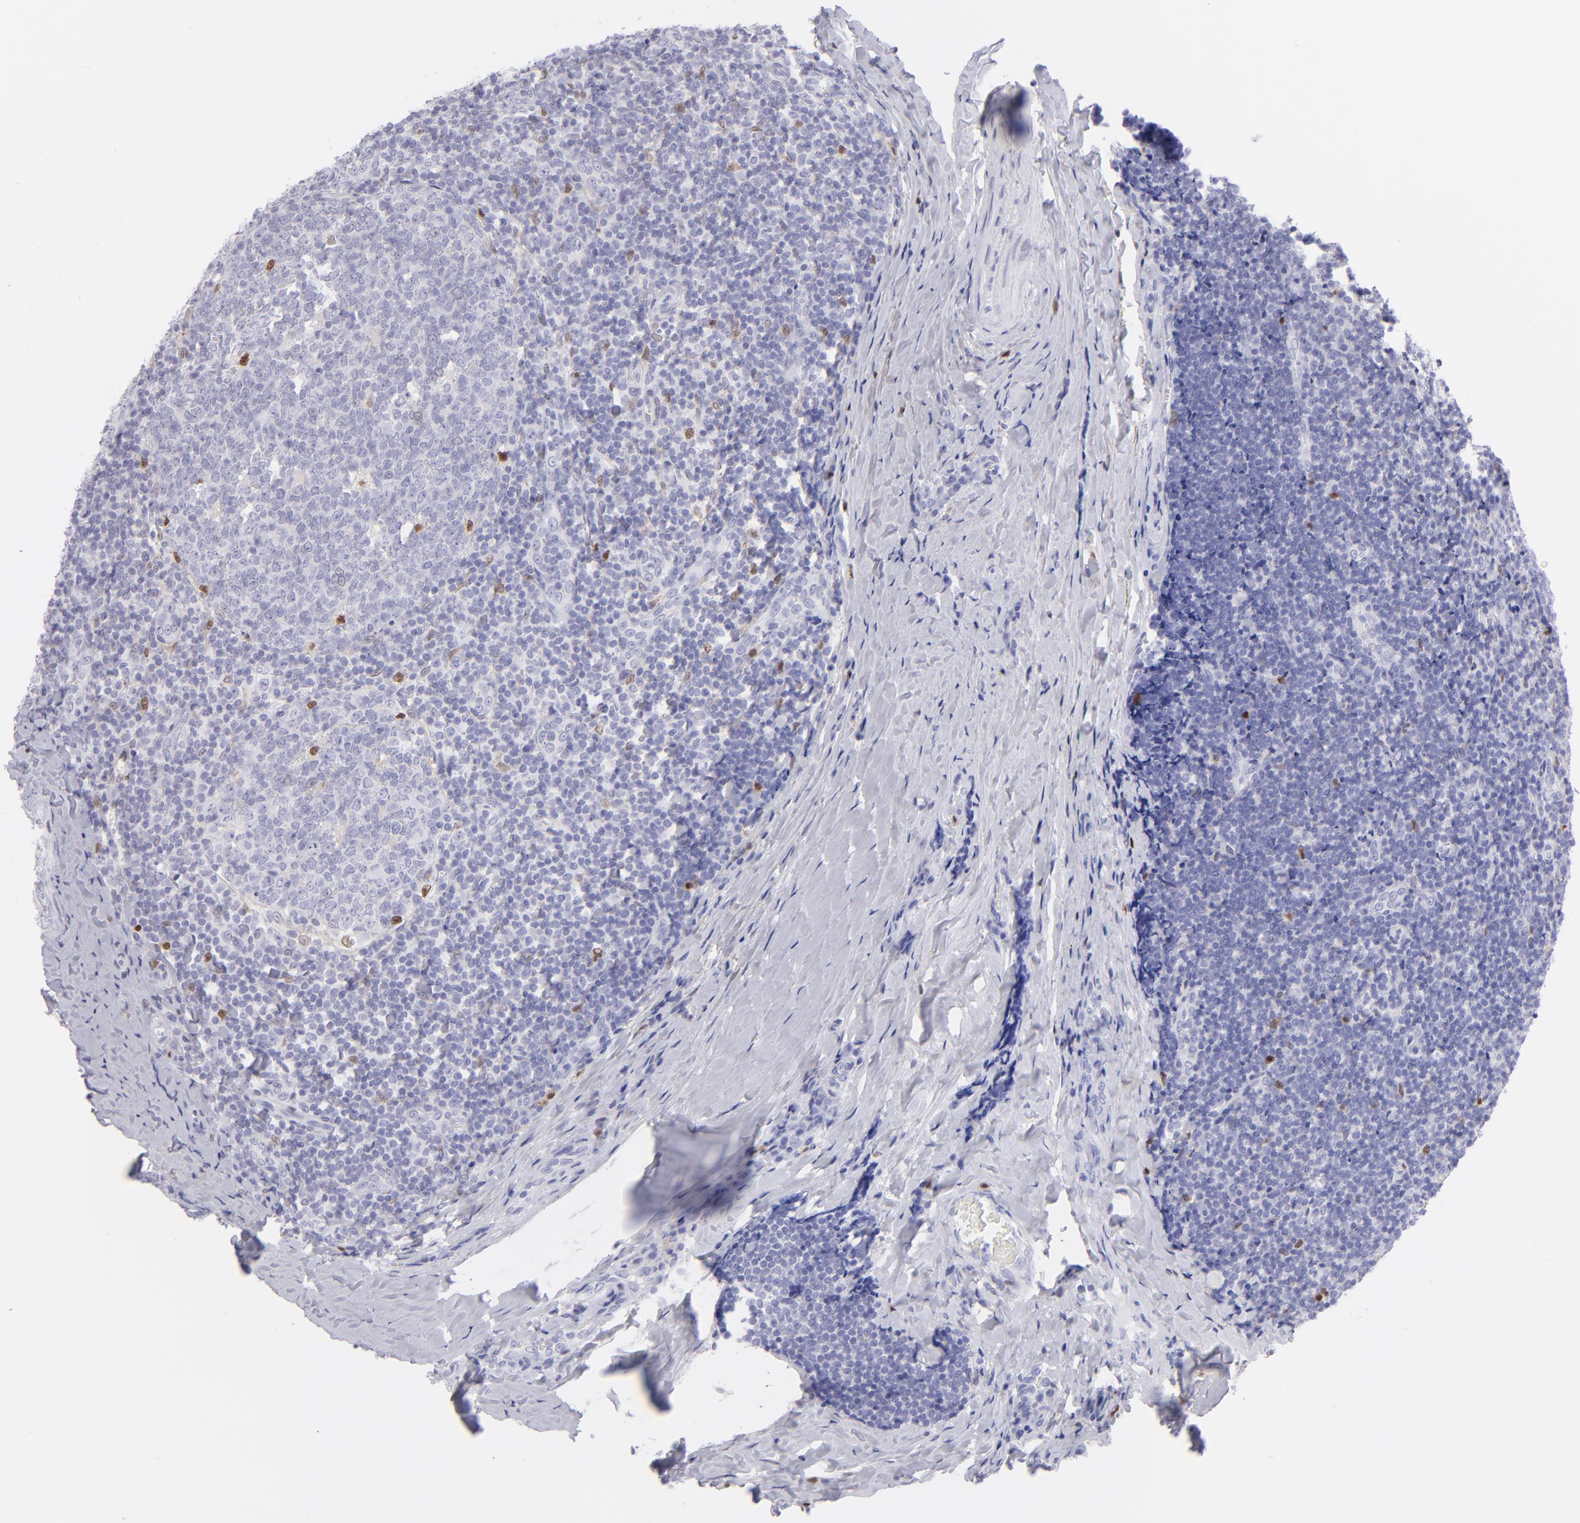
{"staining": {"intensity": "strong", "quantity": "<25%", "location": "nuclear"}, "tissue": "tonsil", "cell_type": "Germinal center cells", "image_type": "normal", "snomed": [{"axis": "morphology", "description": "Normal tissue, NOS"}, {"axis": "topography", "description": "Tonsil"}], "caption": "Tonsil stained for a protein (brown) exhibits strong nuclear positive staining in about <25% of germinal center cells.", "gene": "MITF", "patient": {"sex": "male", "age": 31}}